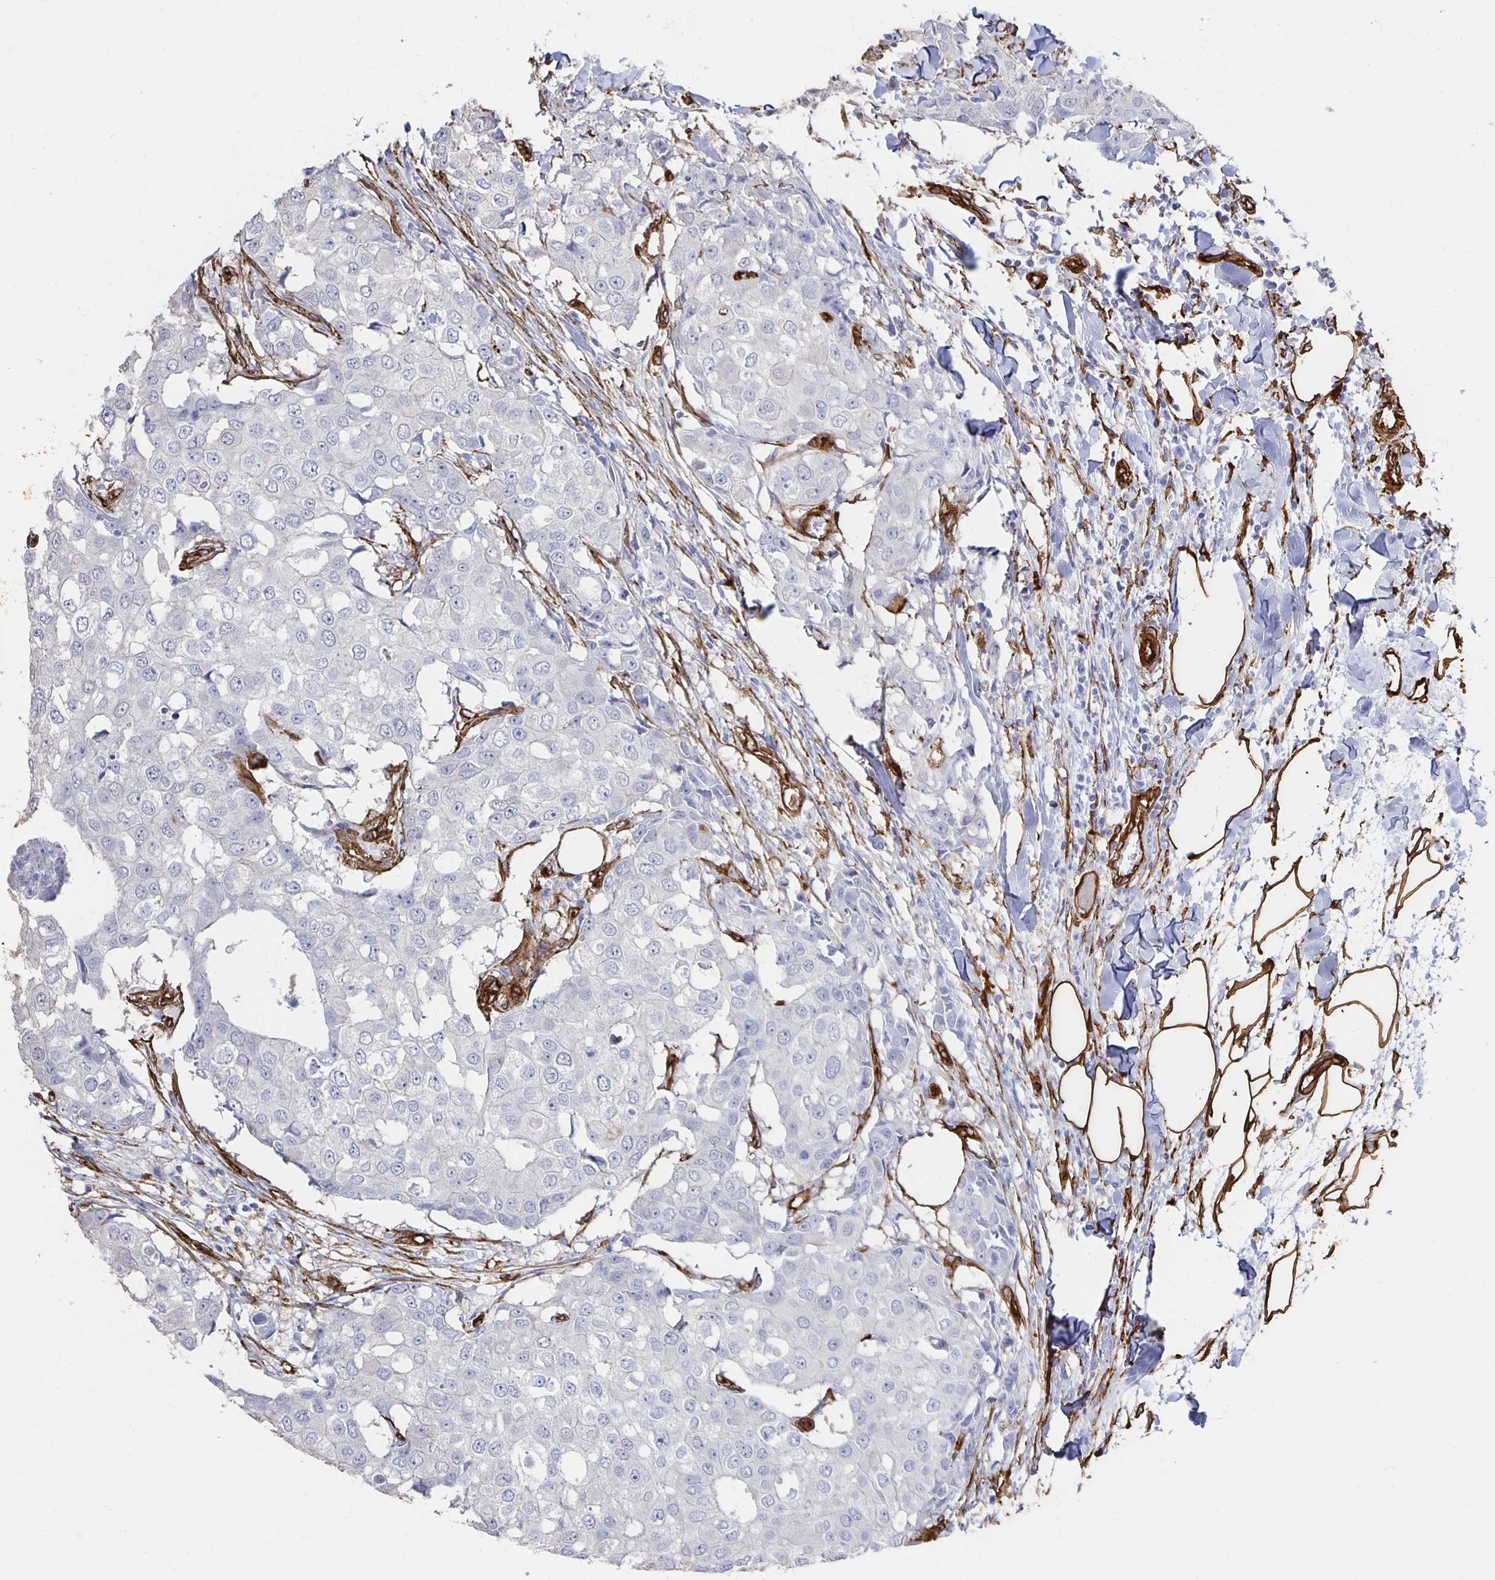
{"staining": {"intensity": "negative", "quantity": "none", "location": "none"}, "tissue": "breast cancer", "cell_type": "Tumor cells", "image_type": "cancer", "snomed": [{"axis": "morphology", "description": "Duct carcinoma"}, {"axis": "topography", "description": "Breast"}], "caption": "Tumor cells show no significant expression in intraductal carcinoma (breast).", "gene": "VIPR2", "patient": {"sex": "female", "age": 27}}